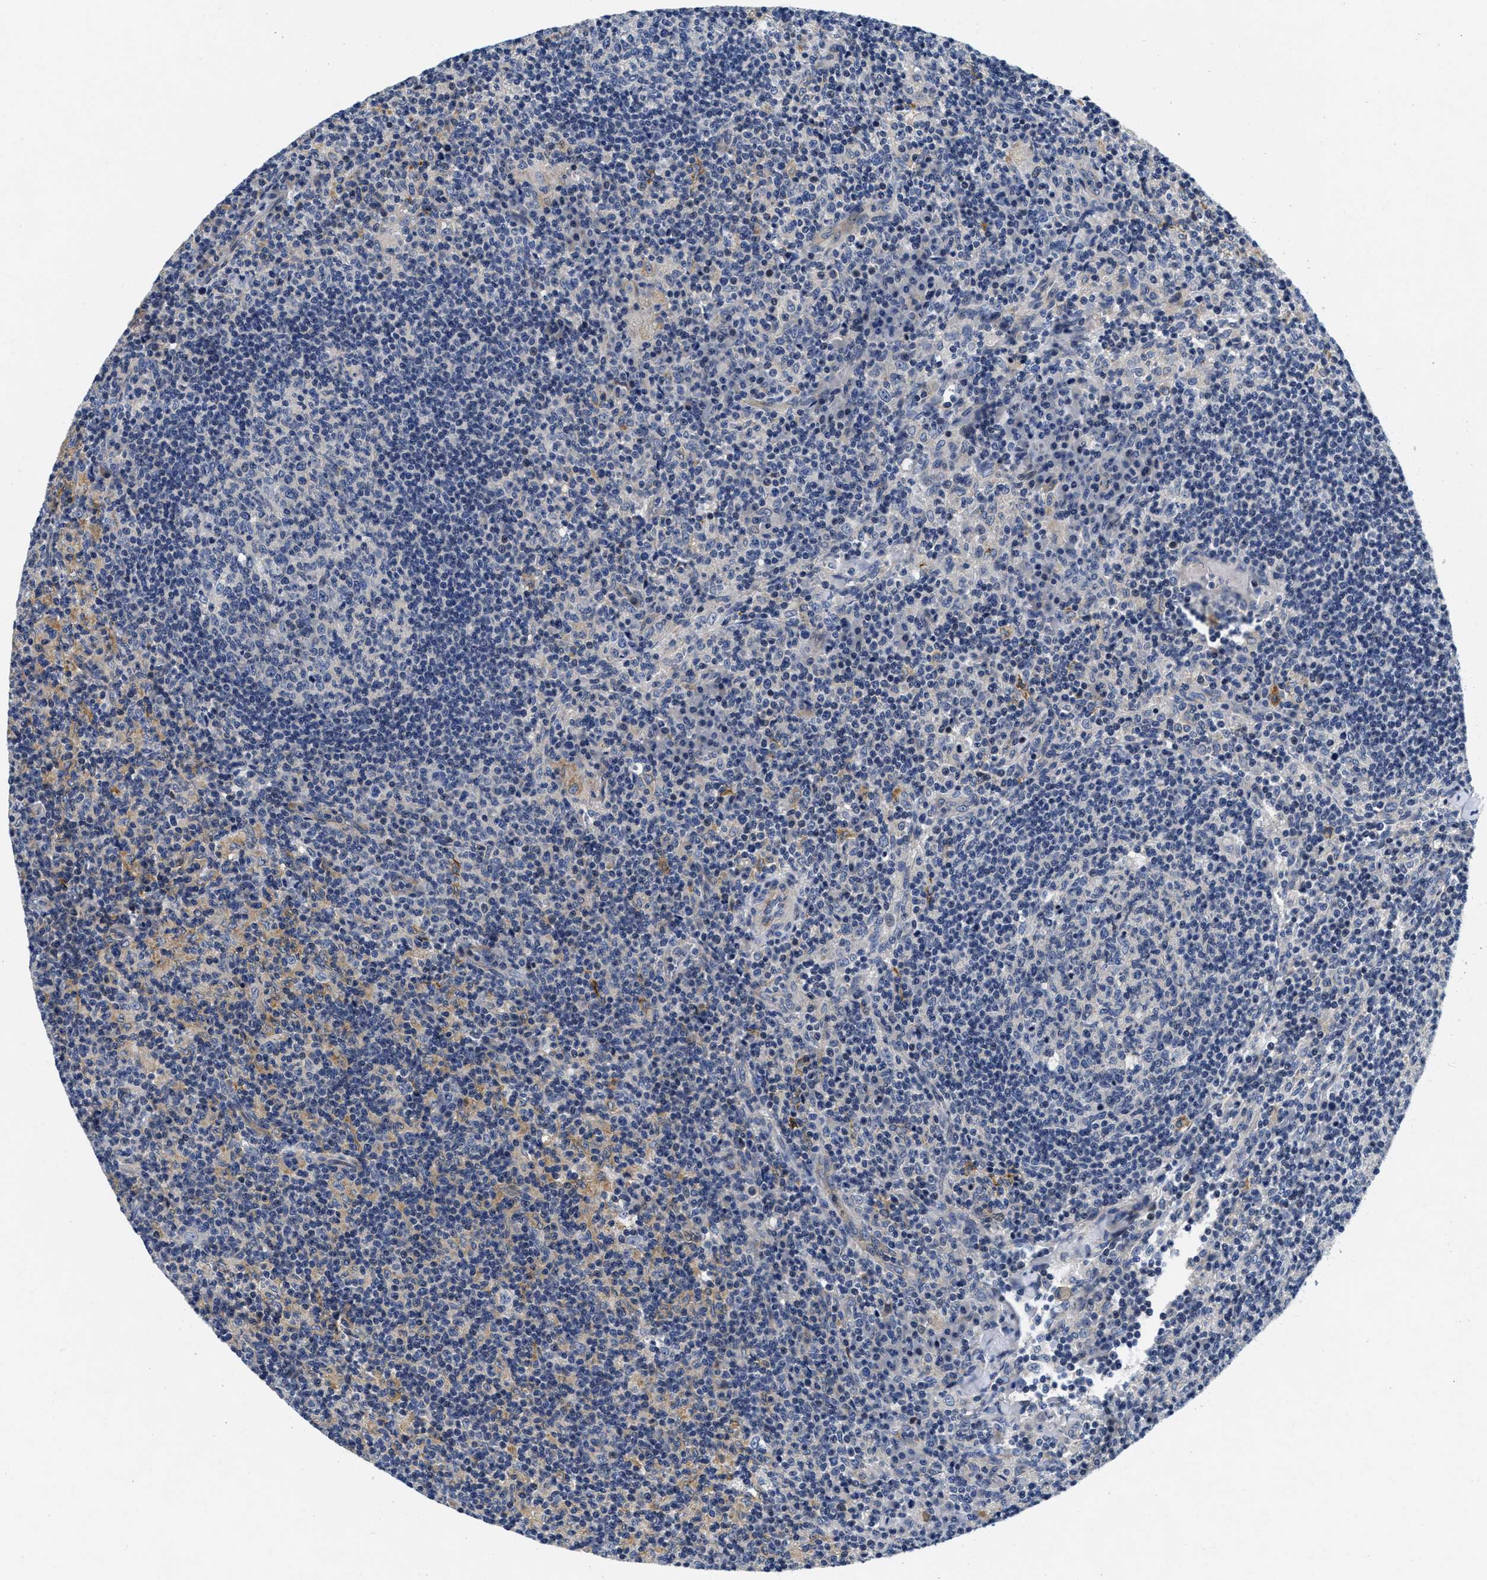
{"staining": {"intensity": "negative", "quantity": "none", "location": "none"}, "tissue": "lymph node", "cell_type": "Germinal center cells", "image_type": "normal", "snomed": [{"axis": "morphology", "description": "Normal tissue, NOS"}, {"axis": "morphology", "description": "Inflammation, NOS"}, {"axis": "topography", "description": "Lymph node"}], "caption": "Germinal center cells show no significant protein positivity in unremarkable lymph node. (Immunohistochemistry, brightfield microscopy, high magnification).", "gene": "LAD1", "patient": {"sex": "male", "age": 55}}